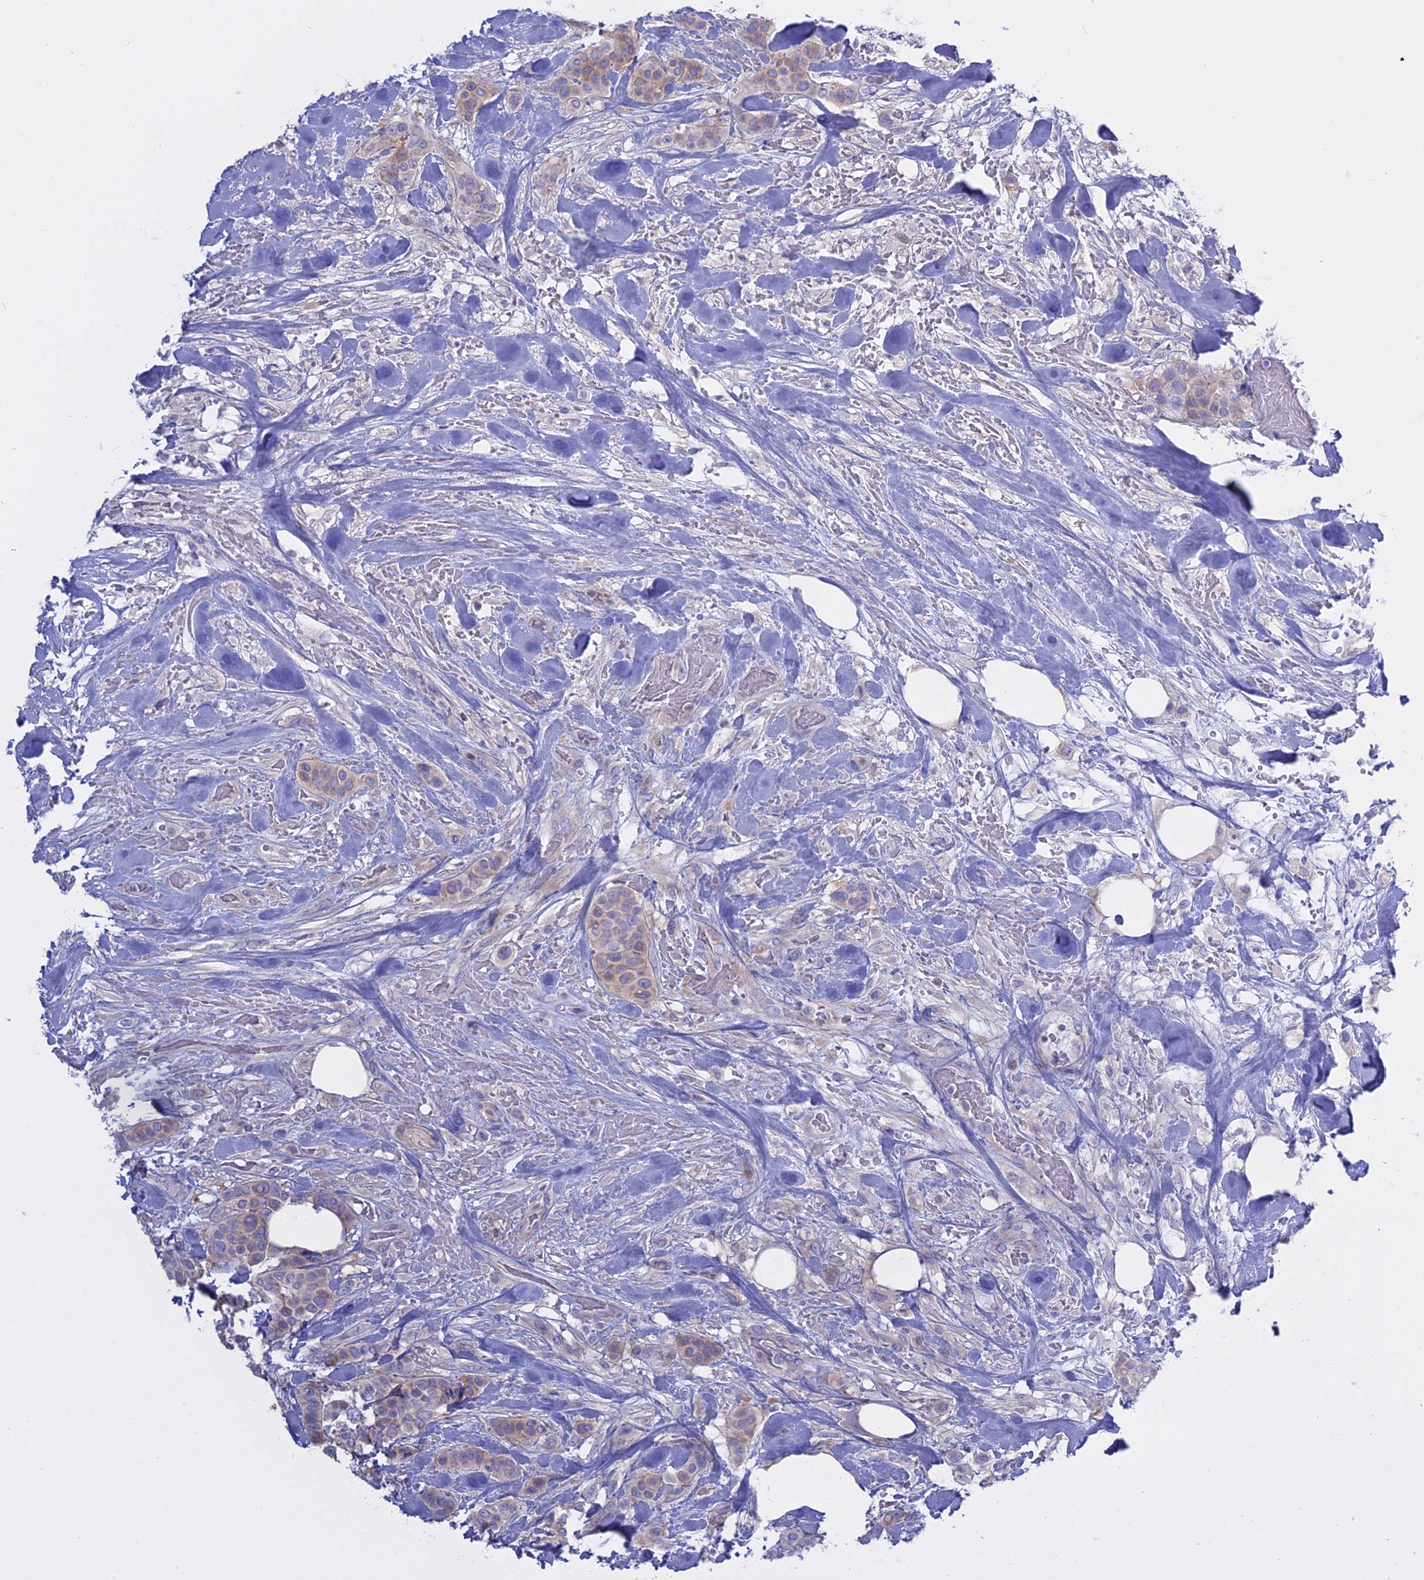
{"staining": {"intensity": "weak", "quantity": "<25%", "location": "cytoplasmic/membranous"}, "tissue": "breast cancer", "cell_type": "Tumor cells", "image_type": "cancer", "snomed": [{"axis": "morphology", "description": "Lobular carcinoma"}, {"axis": "topography", "description": "Breast"}], "caption": "Tumor cells show no significant protein staining in breast cancer (lobular carcinoma).", "gene": "AHCYL1", "patient": {"sex": "female", "age": 51}}